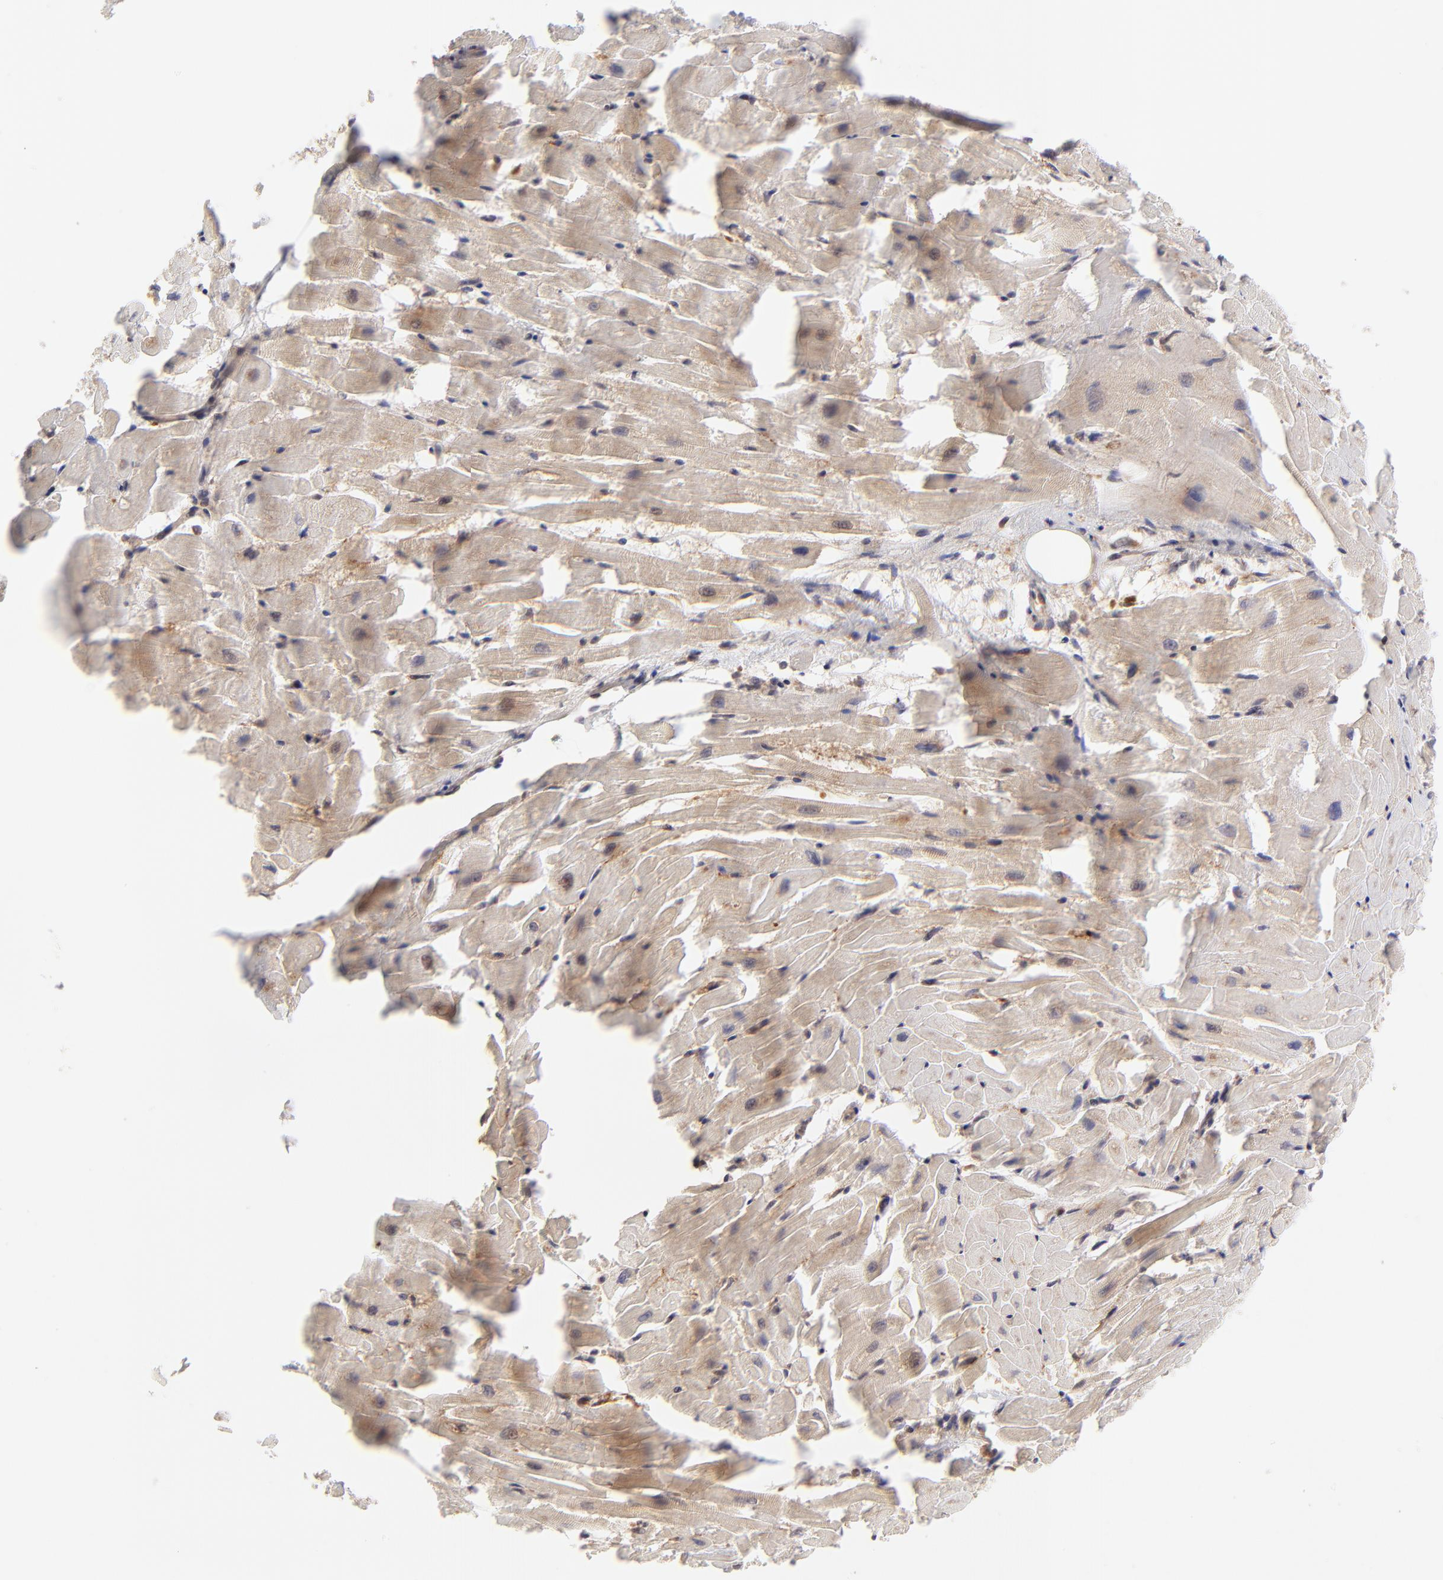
{"staining": {"intensity": "weak", "quantity": ">75%", "location": "cytoplasmic/membranous"}, "tissue": "heart muscle", "cell_type": "Cardiomyocytes", "image_type": "normal", "snomed": [{"axis": "morphology", "description": "Normal tissue, NOS"}, {"axis": "topography", "description": "Heart"}], "caption": "DAB (3,3'-diaminobenzidine) immunohistochemical staining of benign heart muscle reveals weak cytoplasmic/membranous protein staining in about >75% of cardiomyocytes. The protein of interest is stained brown, and the nuclei are stained in blue (DAB IHC with brightfield microscopy, high magnification).", "gene": "TNRC6B", "patient": {"sex": "female", "age": 19}}